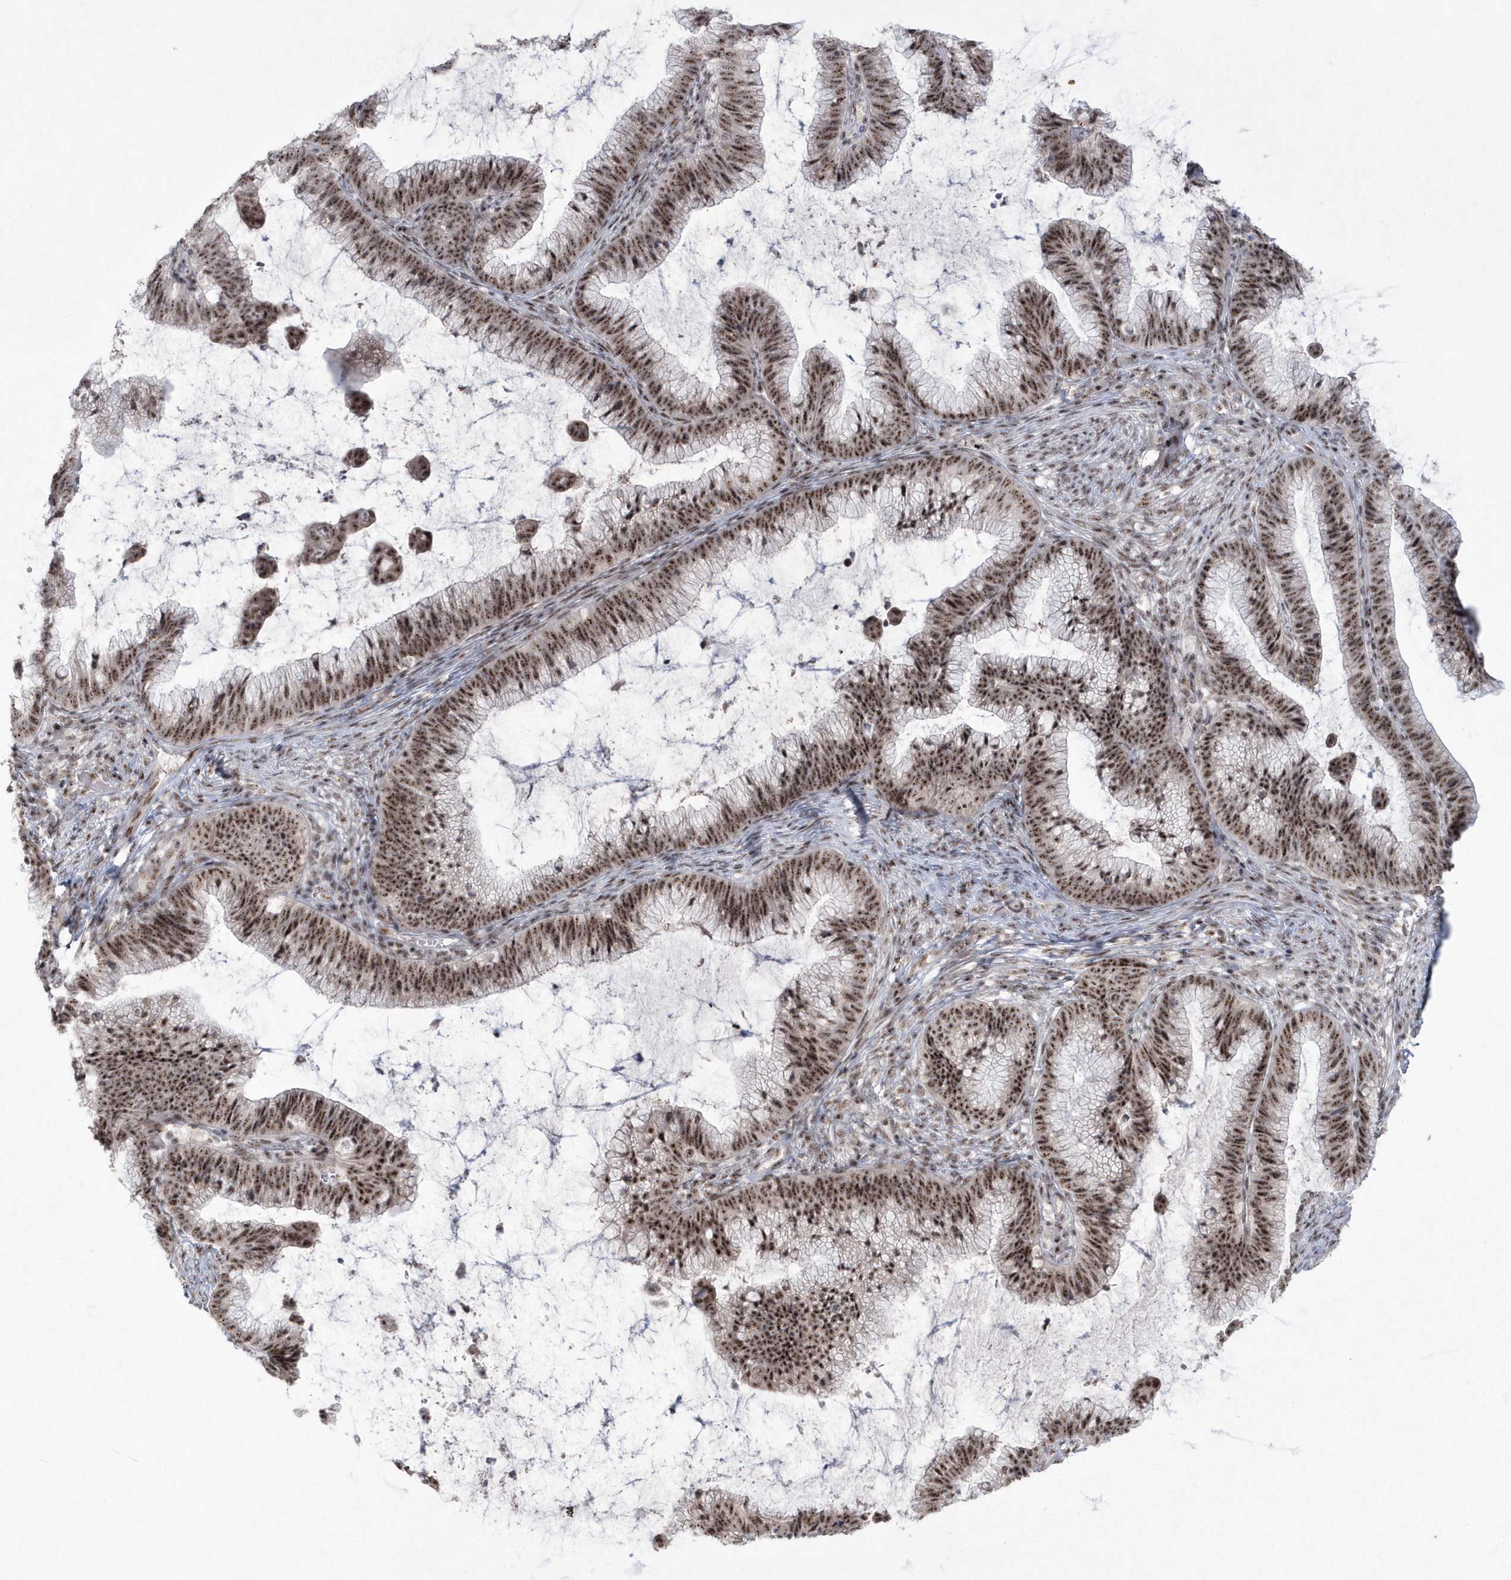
{"staining": {"intensity": "strong", "quantity": ">75%", "location": "nuclear"}, "tissue": "cervical cancer", "cell_type": "Tumor cells", "image_type": "cancer", "snomed": [{"axis": "morphology", "description": "Adenocarcinoma, NOS"}, {"axis": "topography", "description": "Cervix"}], "caption": "An immunohistochemistry photomicrograph of tumor tissue is shown. Protein staining in brown highlights strong nuclear positivity in cervical adenocarcinoma within tumor cells.", "gene": "KDM6B", "patient": {"sex": "female", "age": 36}}